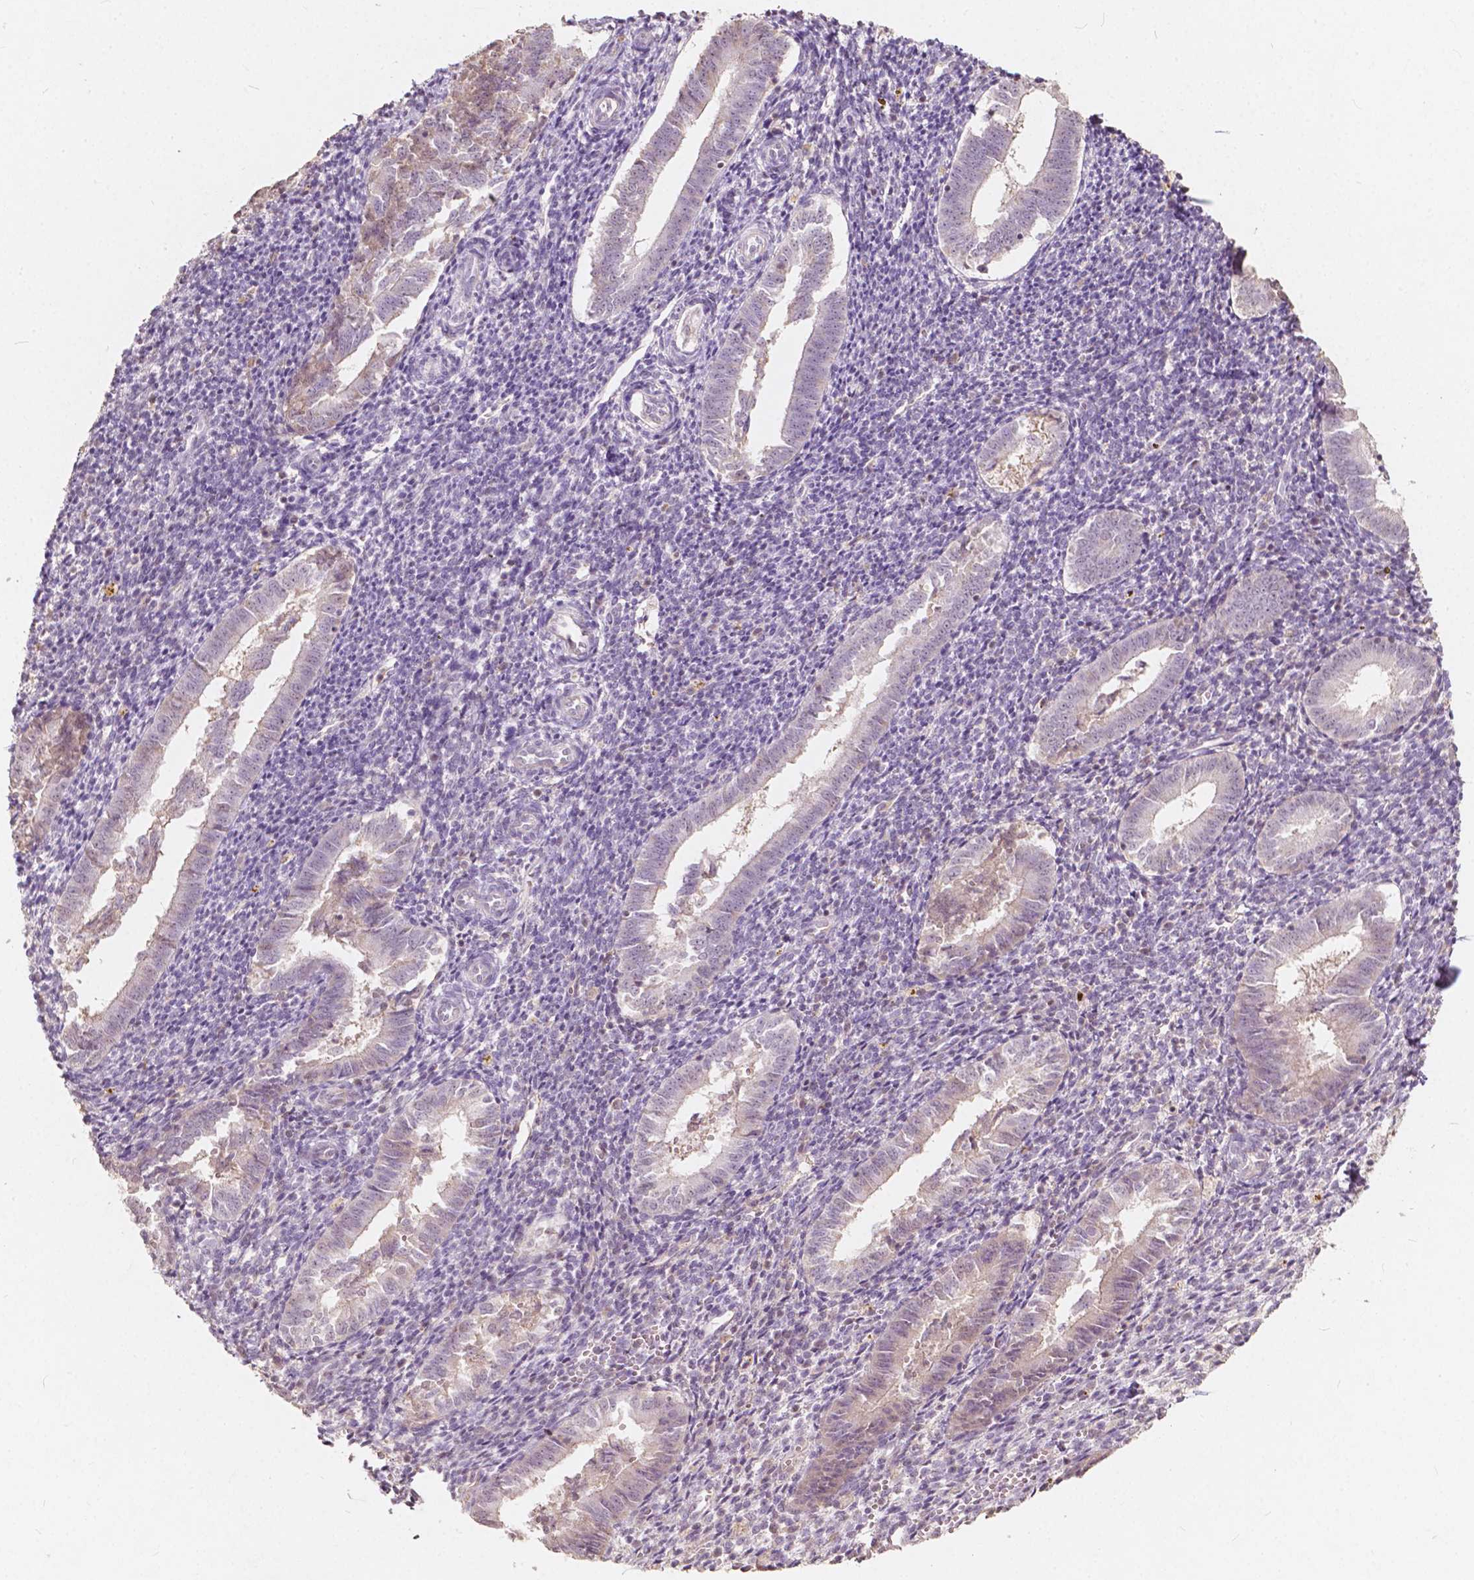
{"staining": {"intensity": "negative", "quantity": "none", "location": "none"}, "tissue": "endometrium", "cell_type": "Cells in endometrial stroma", "image_type": "normal", "snomed": [{"axis": "morphology", "description": "Normal tissue, NOS"}, {"axis": "topography", "description": "Endometrium"}], "caption": "A photomicrograph of endometrium stained for a protein displays no brown staining in cells in endometrial stroma. Brightfield microscopy of immunohistochemistry stained with DAB (3,3'-diaminobenzidine) (brown) and hematoxylin (blue), captured at high magnification.", "gene": "SOX15", "patient": {"sex": "female", "age": 25}}